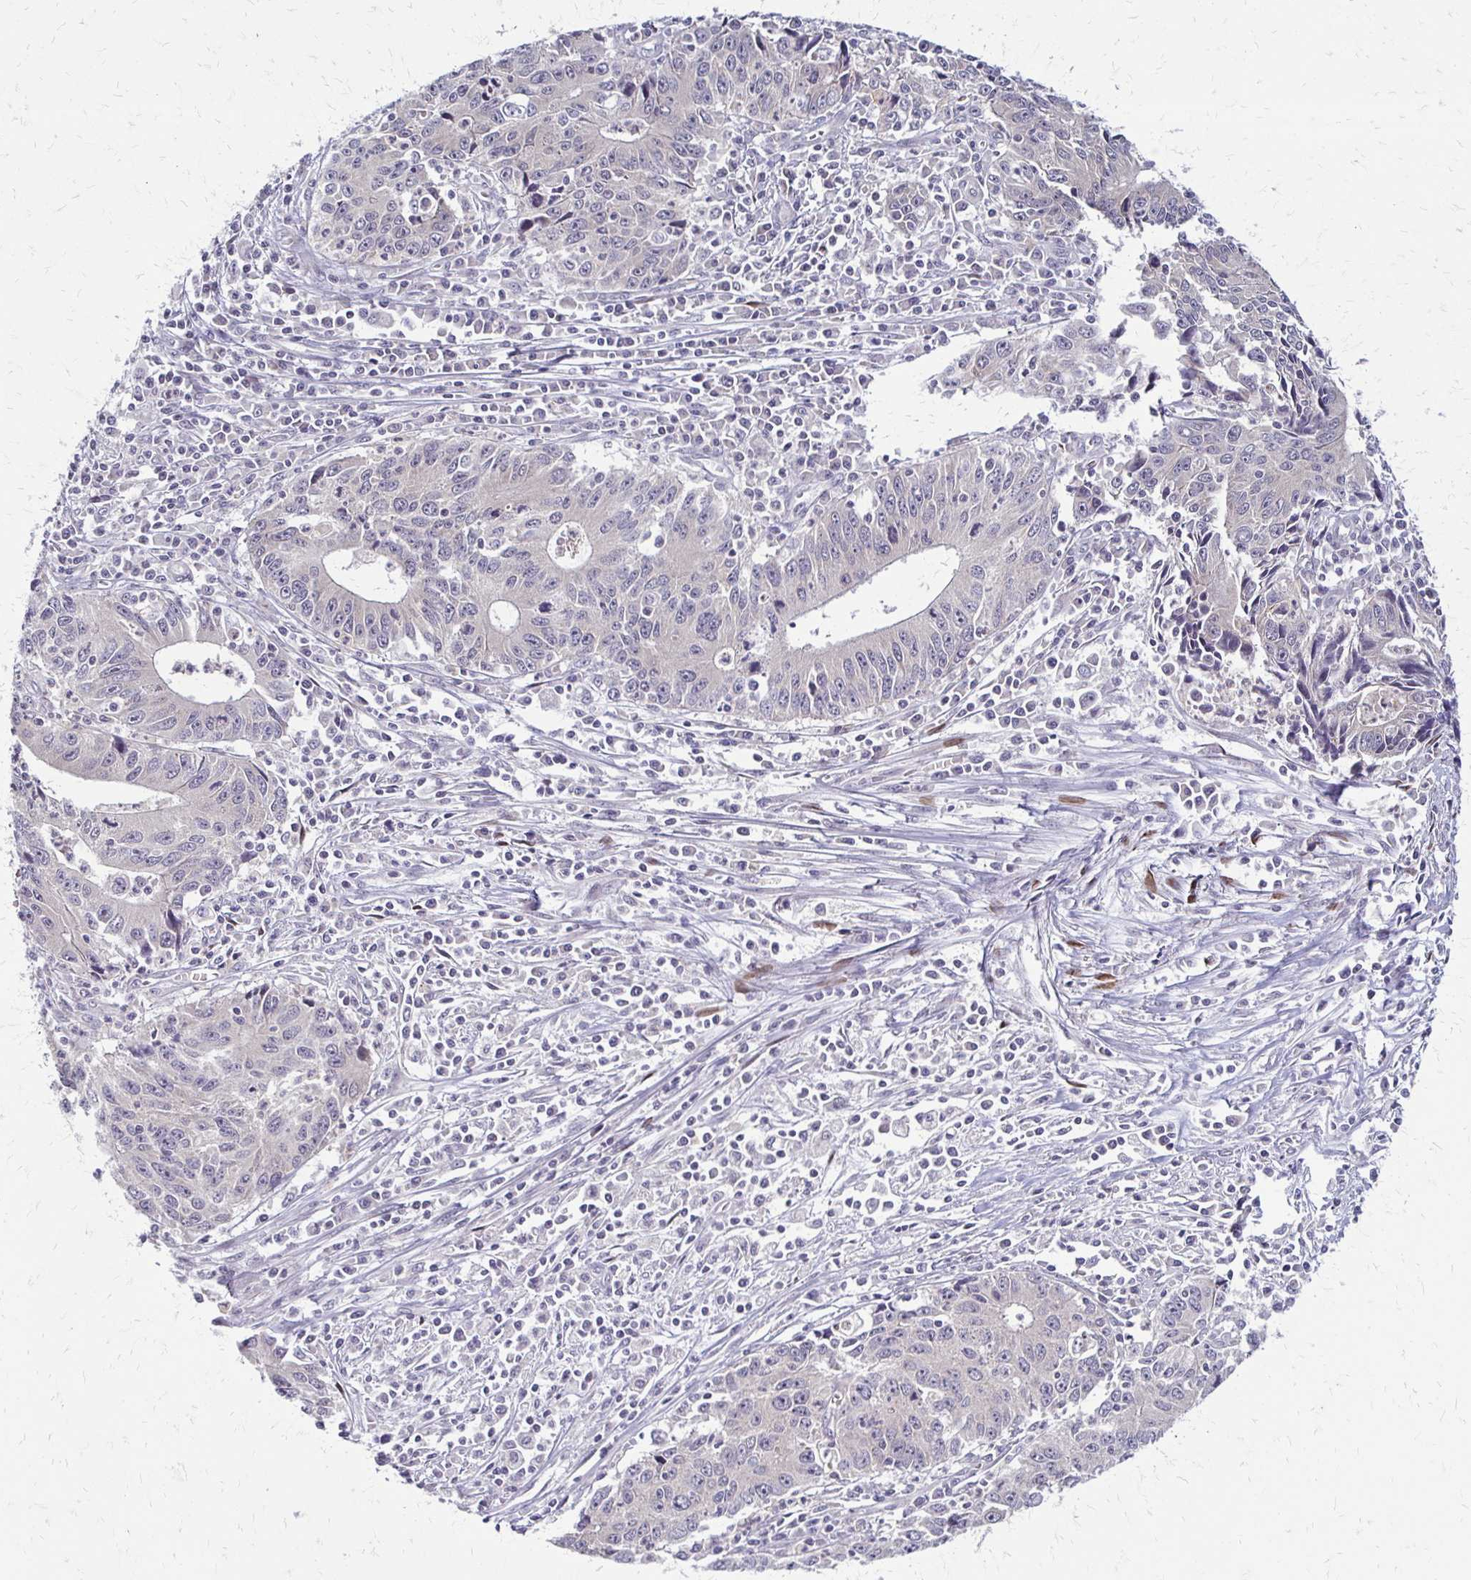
{"staining": {"intensity": "negative", "quantity": "none", "location": "none"}, "tissue": "liver cancer", "cell_type": "Tumor cells", "image_type": "cancer", "snomed": [{"axis": "morphology", "description": "Cholangiocarcinoma"}, {"axis": "topography", "description": "Liver"}], "caption": "Liver cancer (cholangiocarcinoma) was stained to show a protein in brown. There is no significant expression in tumor cells.", "gene": "TRIR", "patient": {"sex": "male", "age": 65}}